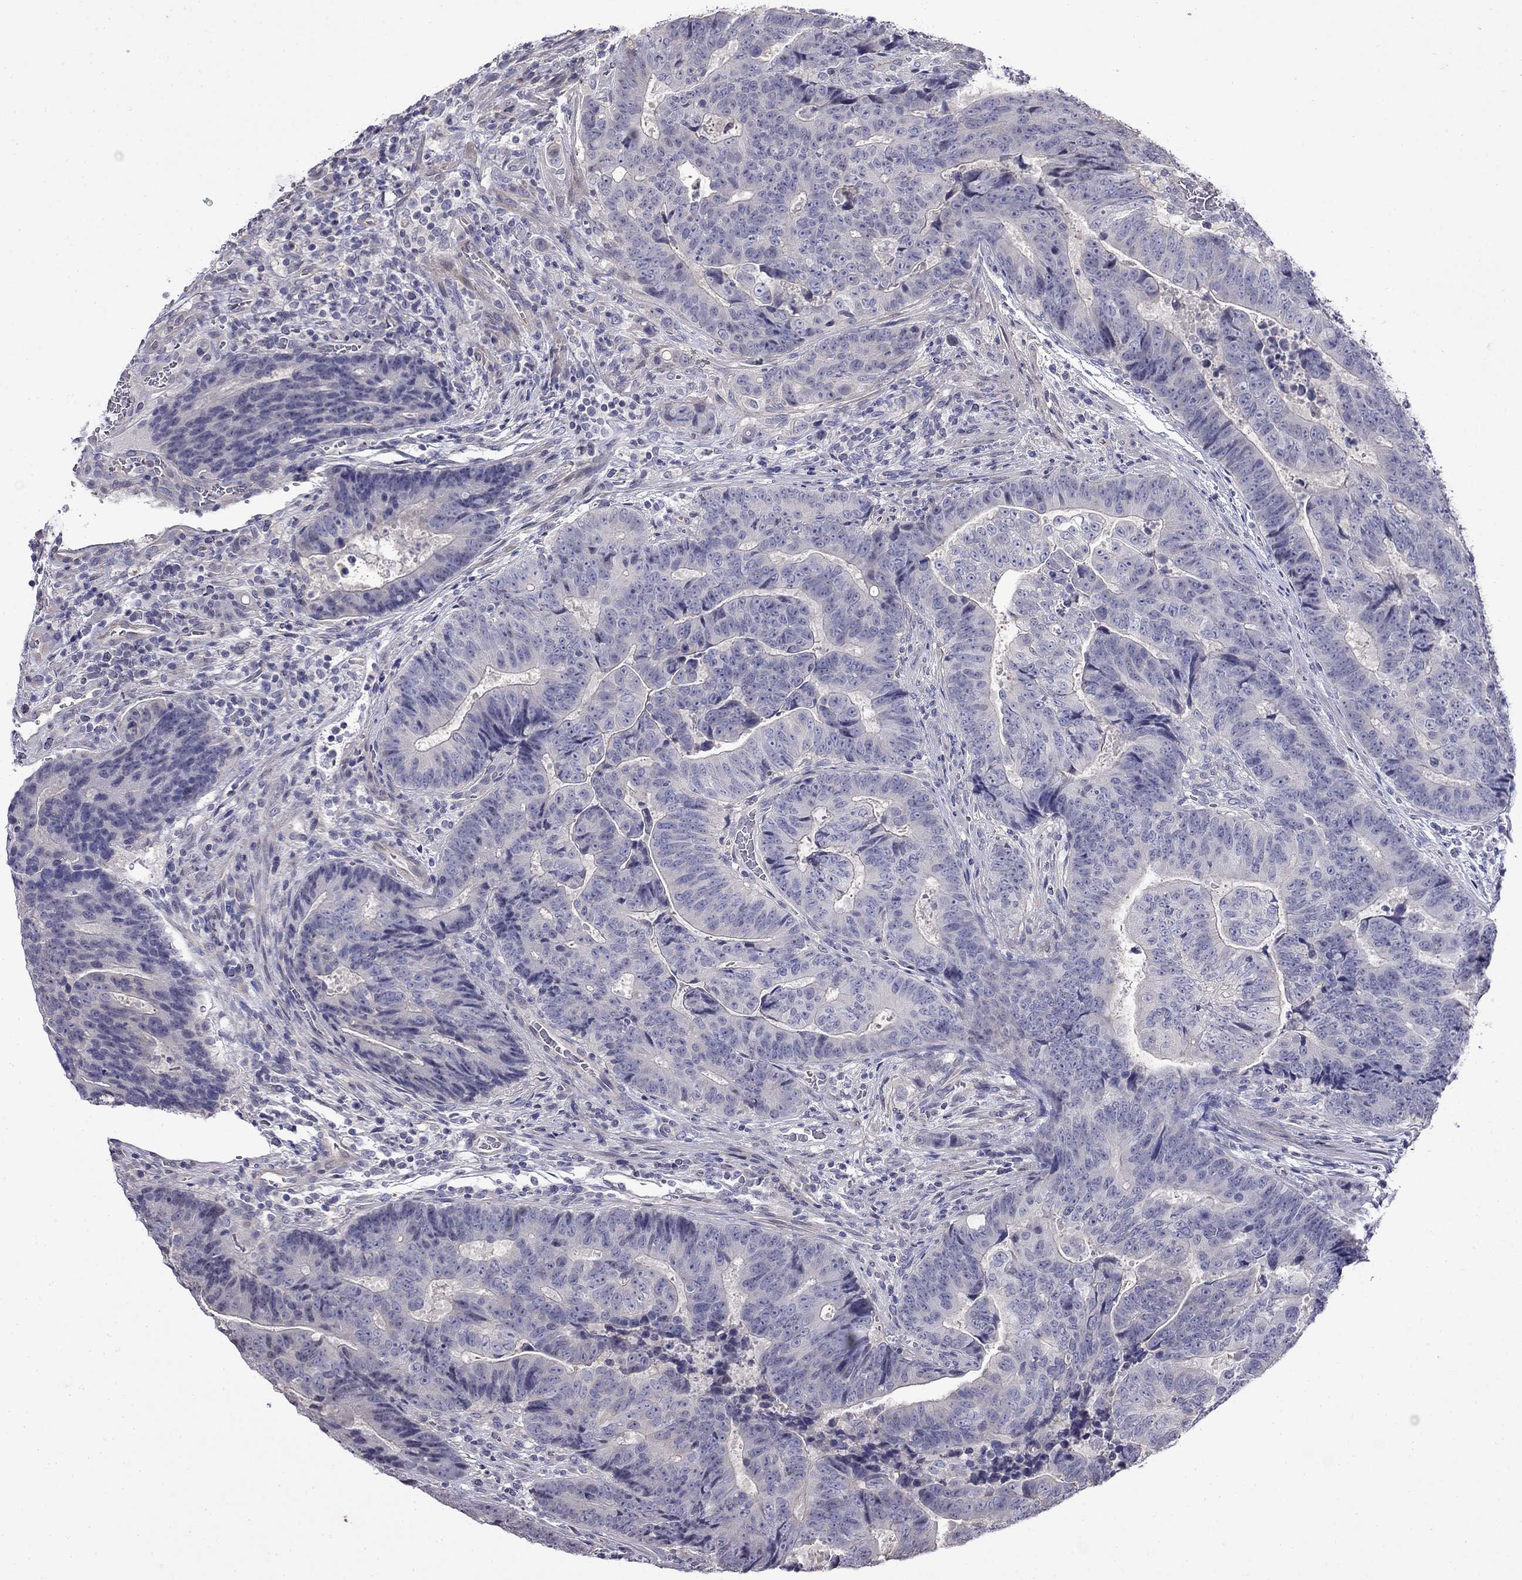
{"staining": {"intensity": "negative", "quantity": "none", "location": "none"}, "tissue": "colorectal cancer", "cell_type": "Tumor cells", "image_type": "cancer", "snomed": [{"axis": "morphology", "description": "Adenocarcinoma, NOS"}, {"axis": "topography", "description": "Colon"}], "caption": "This image is of colorectal adenocarcinoma stained with IHC to label a protein in brown with the nuclei are counter-stained blue. There is no staining in tumor cells. (Brightfield microscopy of DAB (3,3'-diaminobenzidine) IHC at high magnification).", "gene": "GUCA1B", "patient": {"sex": "female", "age": 48}}